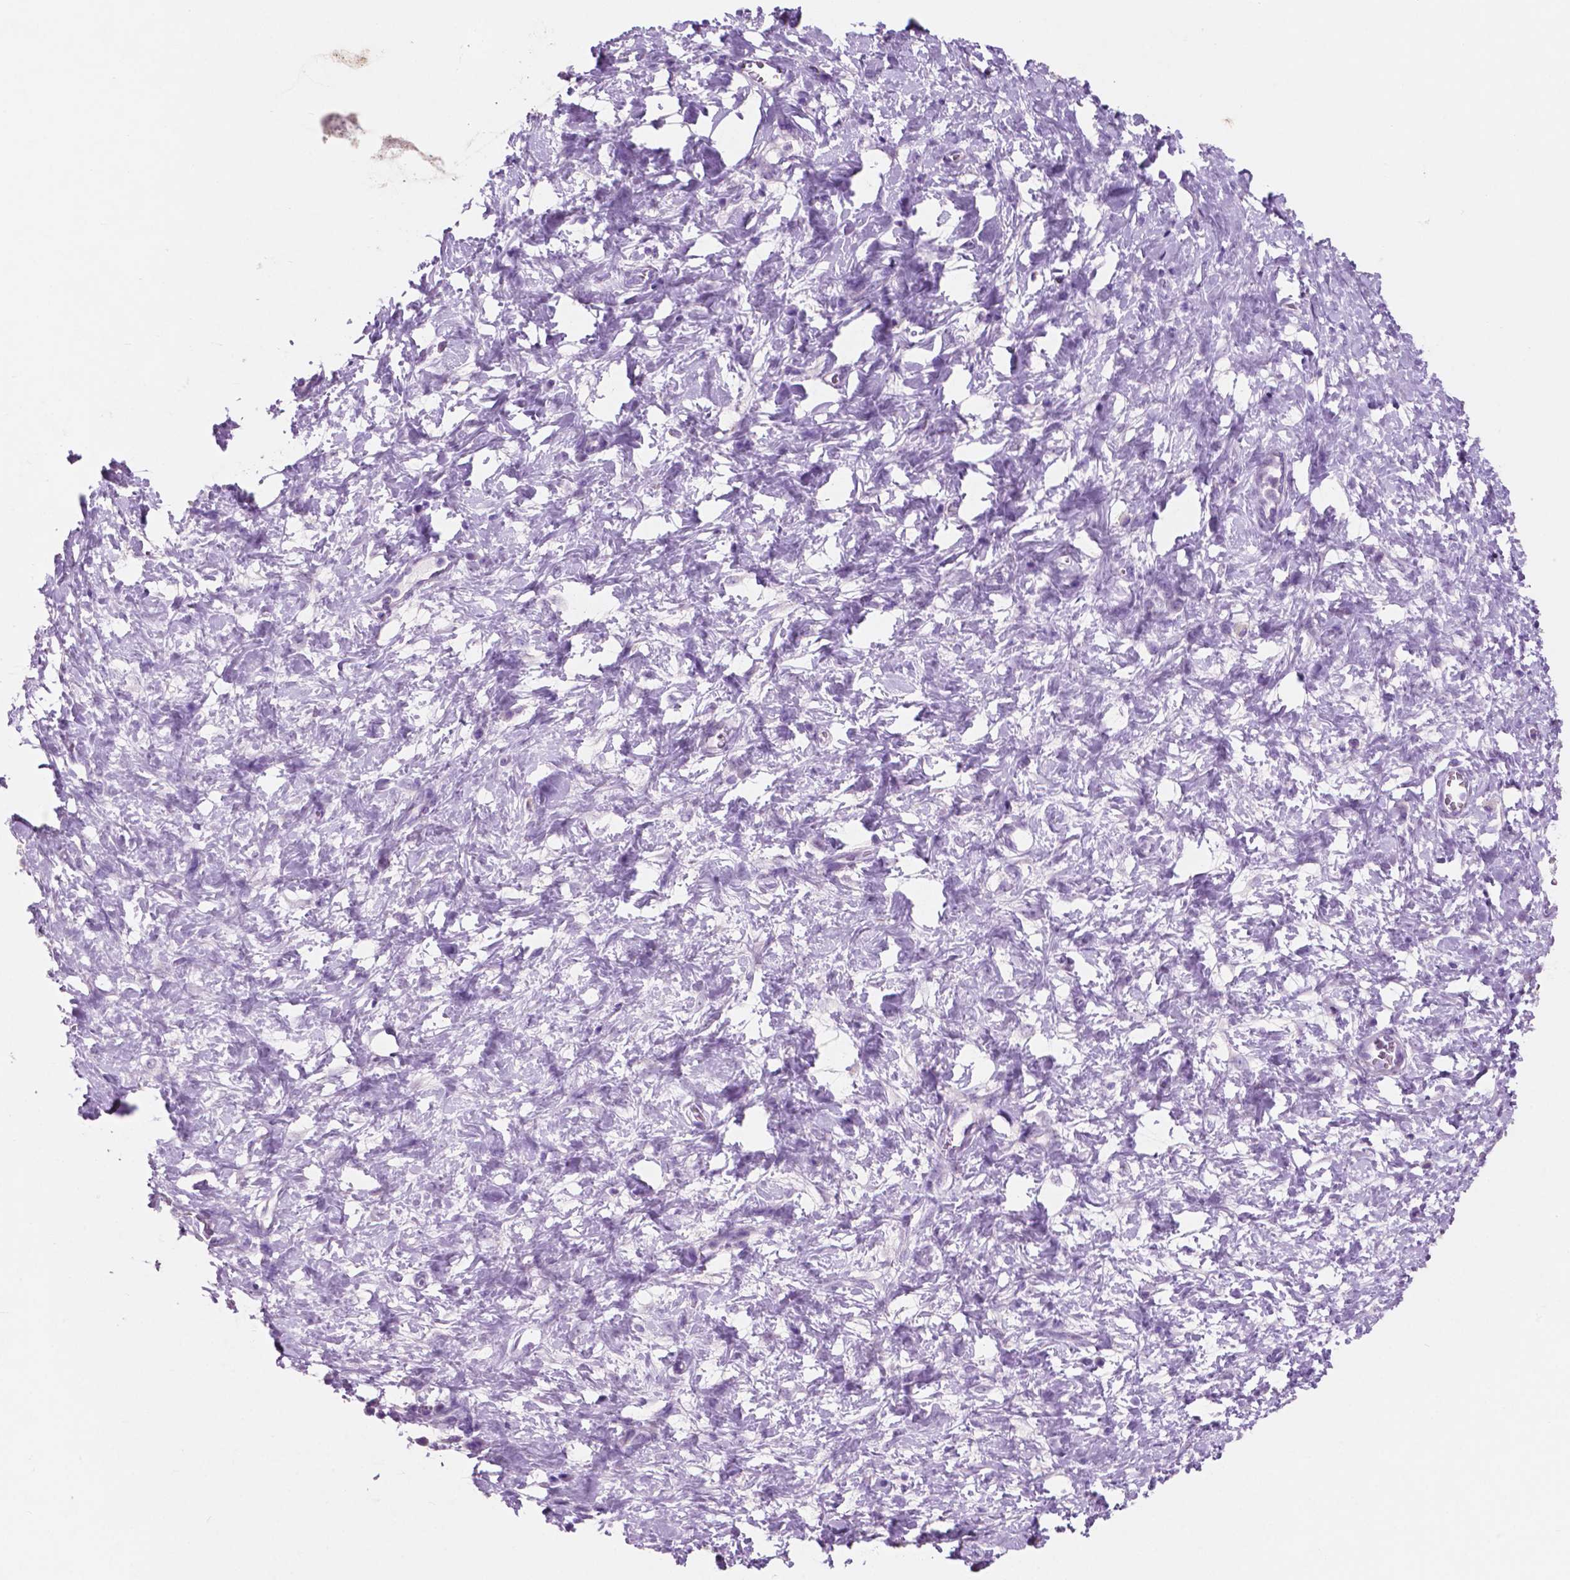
{"staining": {"intensity": "negative", "quantity": "none", "location": "none"}, "tissue": "stomach cancer", "cell_type": "Tumor cells", "image_type": "cancer", "snomed": [{"axis": "morphology", "description": "Normal tissue, NOS"}, {"axis": "morphology", "description": "Adenocarcinoma, NOS"}, {"axis": "topography", "description": "Stomach"}], "caption": "A photomicrograph of human stomach adenocarcinoma is negative for staining in tumor cells.", "gene": "IDO1", "patient": {"sex": "female", "age": 64}}